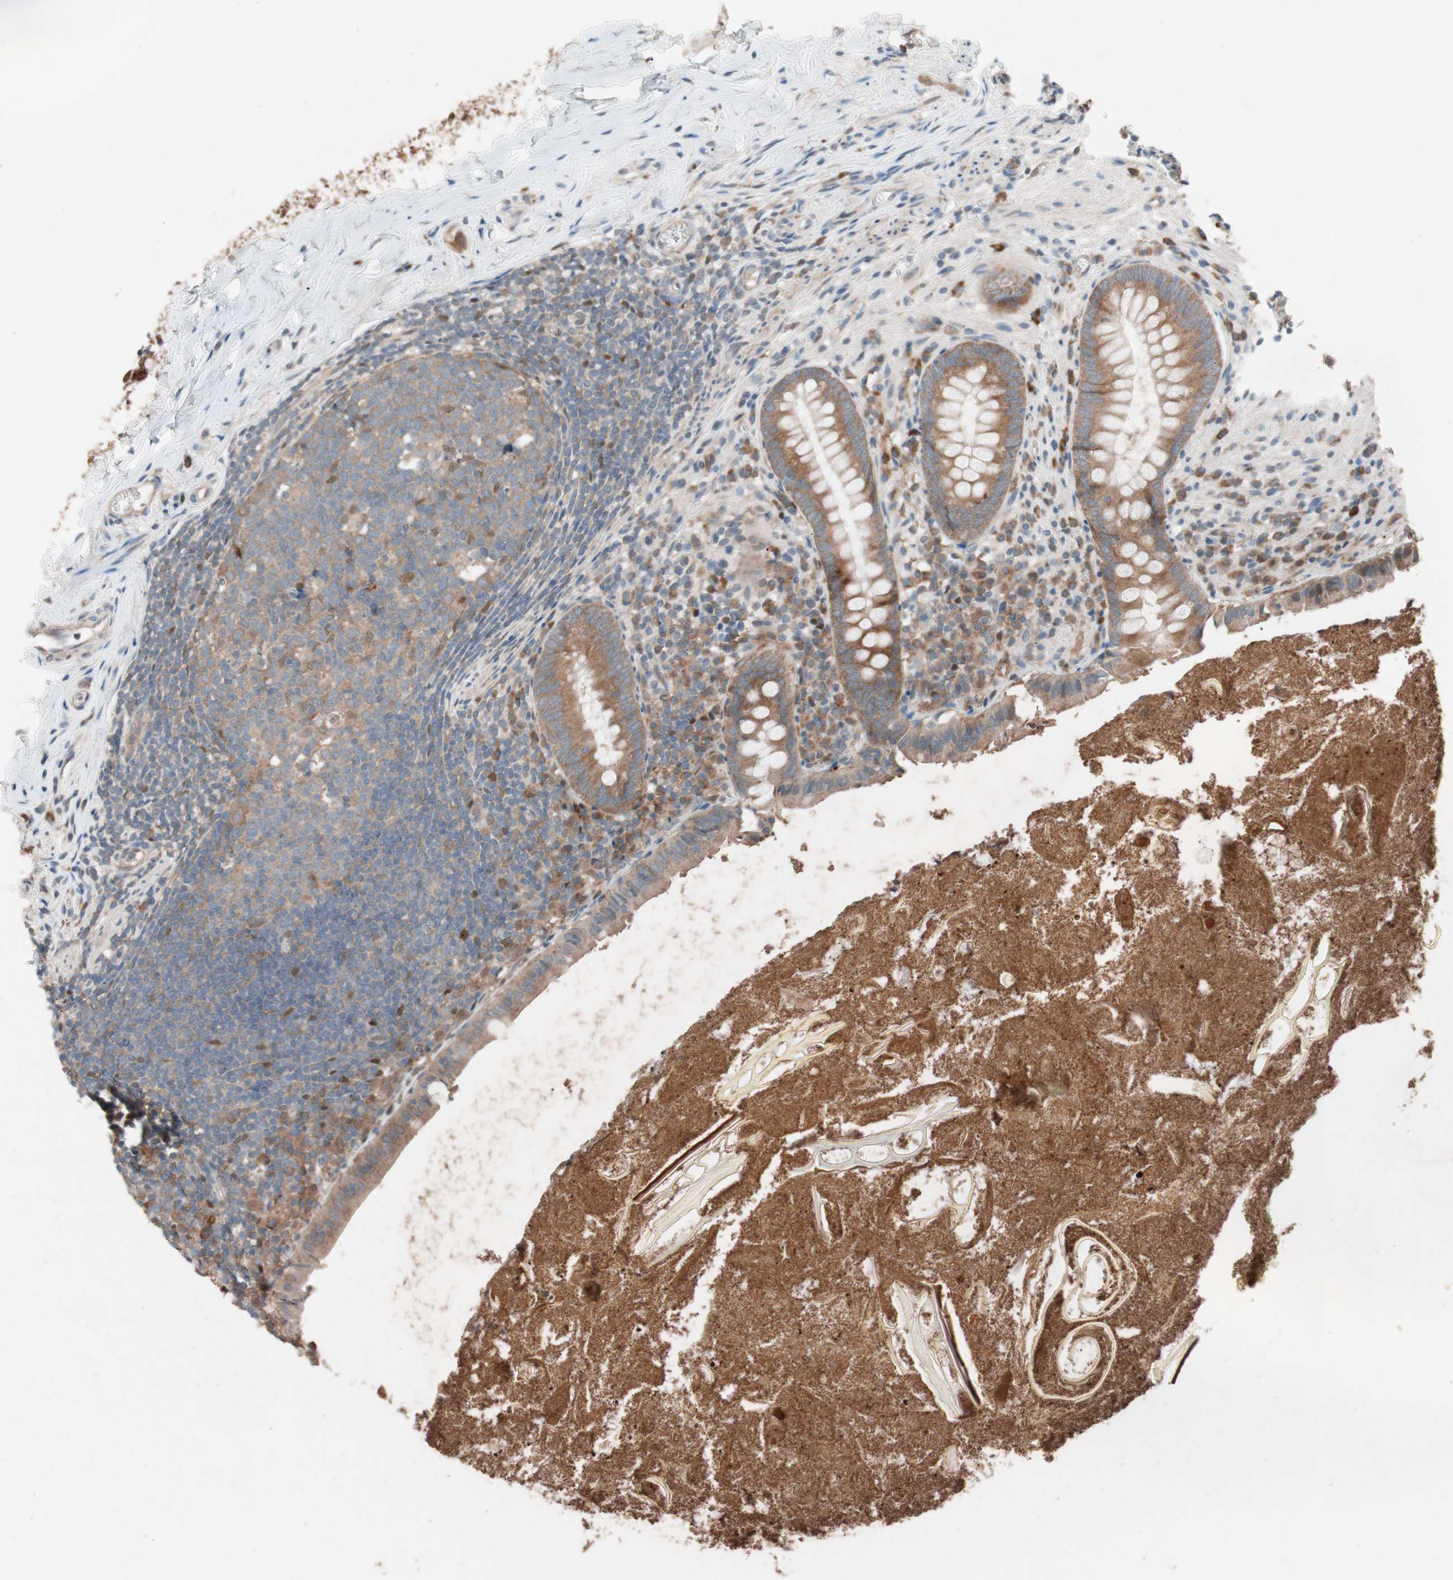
{"staining": {"intensity": "moderate", "quantity": ">75%", "location": "cytoplasmic/membranous"}, "tissue": "appendix", "cell_type": "Glandular cells", "image_type": "normal", "snomed": [{"axis": "morphology", "description": "Normal tissue, NOS"}, {"axis": "topography", "description": "Appendix"}], "caption": "Immunohistochemistry (IHC) histopathology image of benign human appendix stained for a protein (brown), which reveals medium levels of moderate cytoplasmic/membranous staining in about >75% of glandular cells.", "gene": "FAAH", "patient": {"sex": "male", "age": 52}}